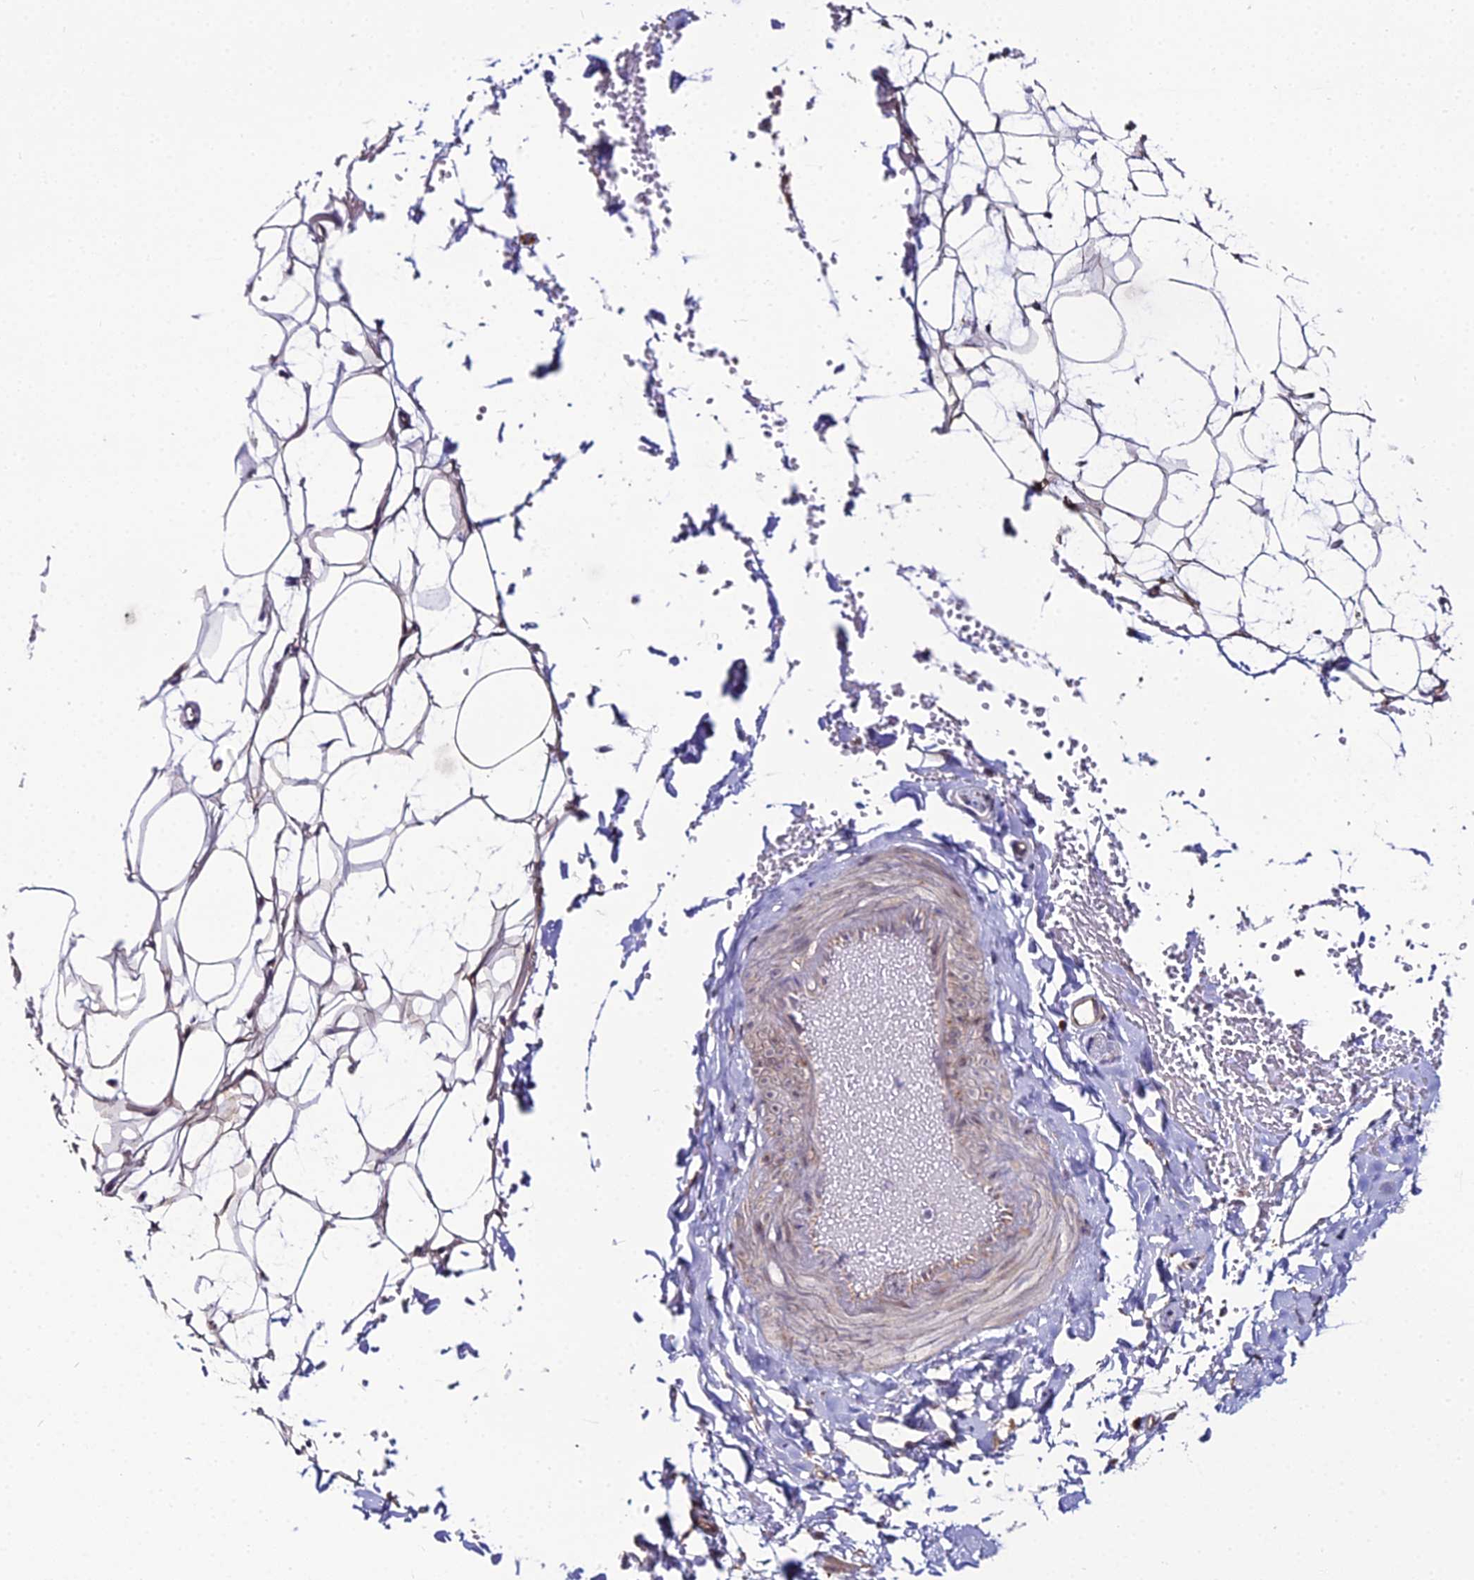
{"staining": {"intensity": "negative", "quantity": "none", "location": "none"}, "tissue": "adipose tissue", "cell_type": "Adipocytes", "image_type": "normal", "snomed": [{"axis": "morphology", "description": "Normal tissue, NOS"}, {"axis": "topography", "description": "Breast"}], "caption": "There is no significant expression in adipocytes of adipose tissue. (Immunohistochemistry (ihc), brightfield microscopy, high magnification).", "gene": "TROAP", "patient": {"sex": "female", "age": 23}}